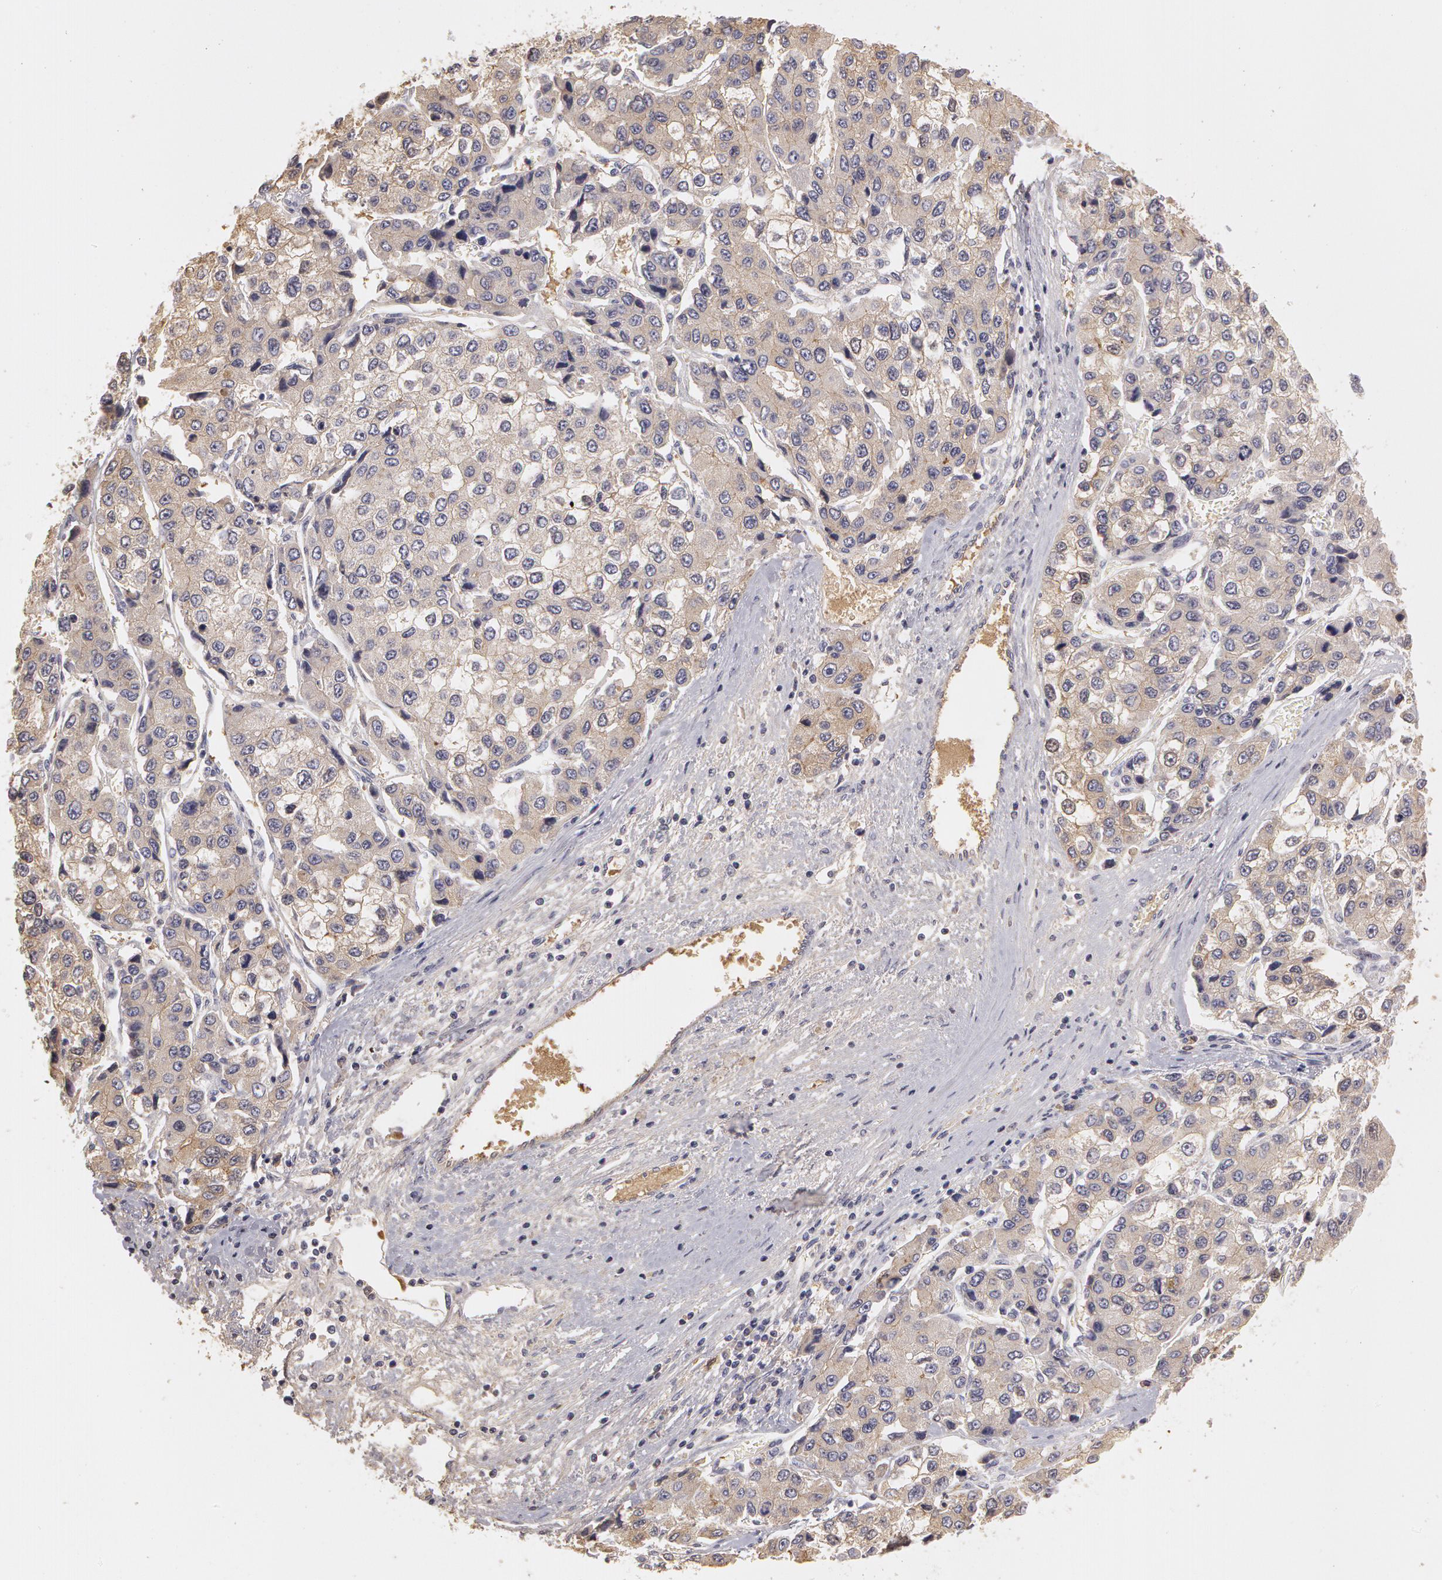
{"staining": {"intensity": "negative", "quantity": "none", "location": "none"}, "tissue": "liver cancer", "cell_type": "Tumor cells", "image_type": "cancer", "snomed": [{"axis": "morphology", "description": "Carcinoma, Hepatocellular, NOS"}, {"axis": "topography", "description": "Liver"}], "caption": "Immunohistochemistry (IHC) of liver cancer shows no expression in tumor cells.", "gene": "C1R", "patient": {"sex": "female", "age": 66}}